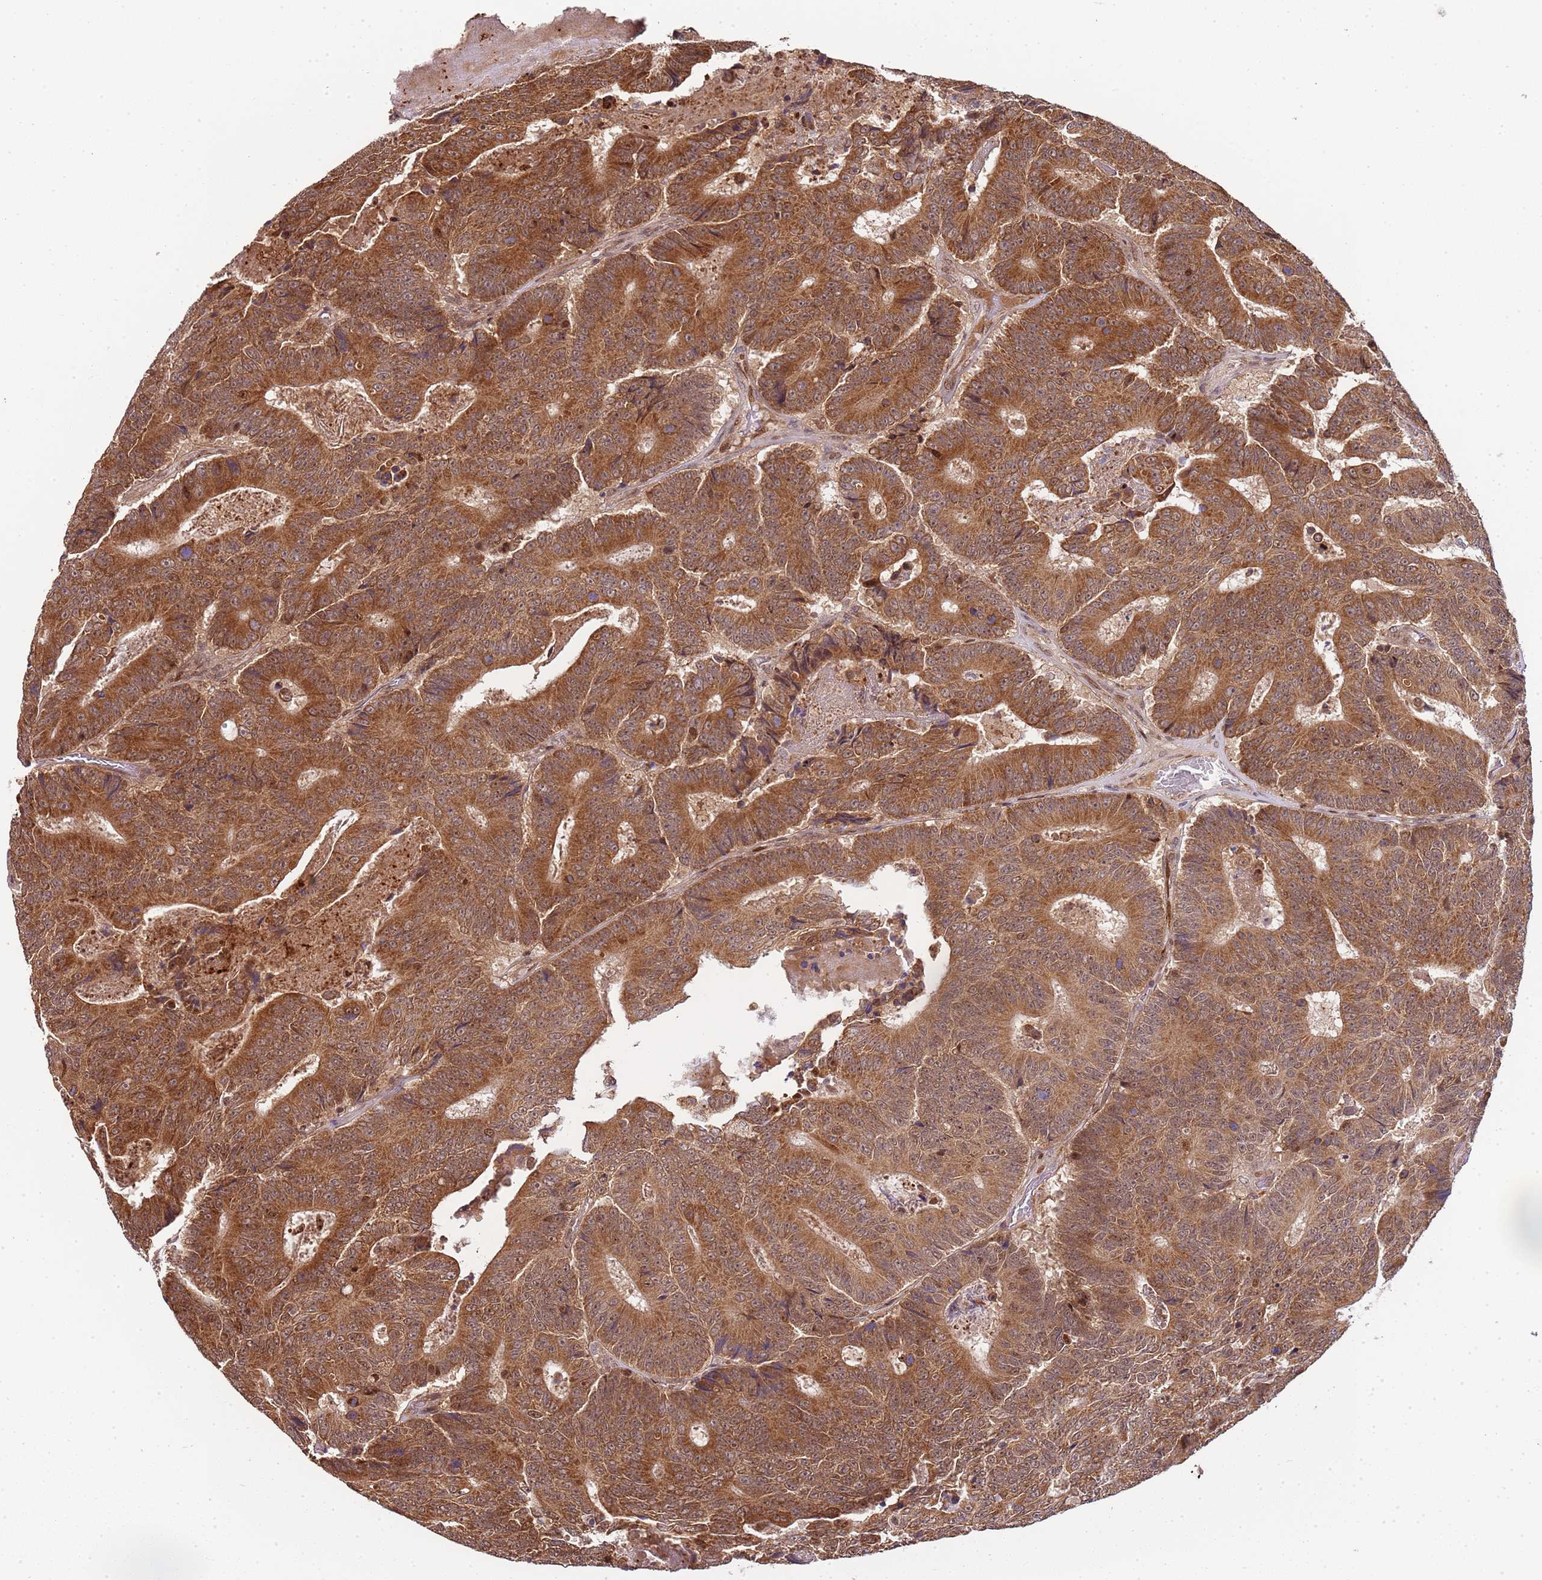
{"staining": {"intensity": "moderate", "quantity": ">75%", "location": "cytoplasmic/membranous,nuclear"}, "tissue": "colorectal cancer", "cell_type": "Tumor cells", "image_type": "cancer", "snomed": [{"axis": "morphology", "description": "Adenocarcinoma, NOS"}, {"axis": "topography", "description": "Colon"}], "caption": "A brown stain shows moderate cytoplasmic/membranous and nuclear expression of a protein in human adenocarcinoma (colorectal) tumor cells. The staining was performed using DAB, with brown indicating positive protein expression. Nuclei are stained blue with hematoxylin.", "gene": "EDC3", "patient": {"sex": "male", "age": 83}}